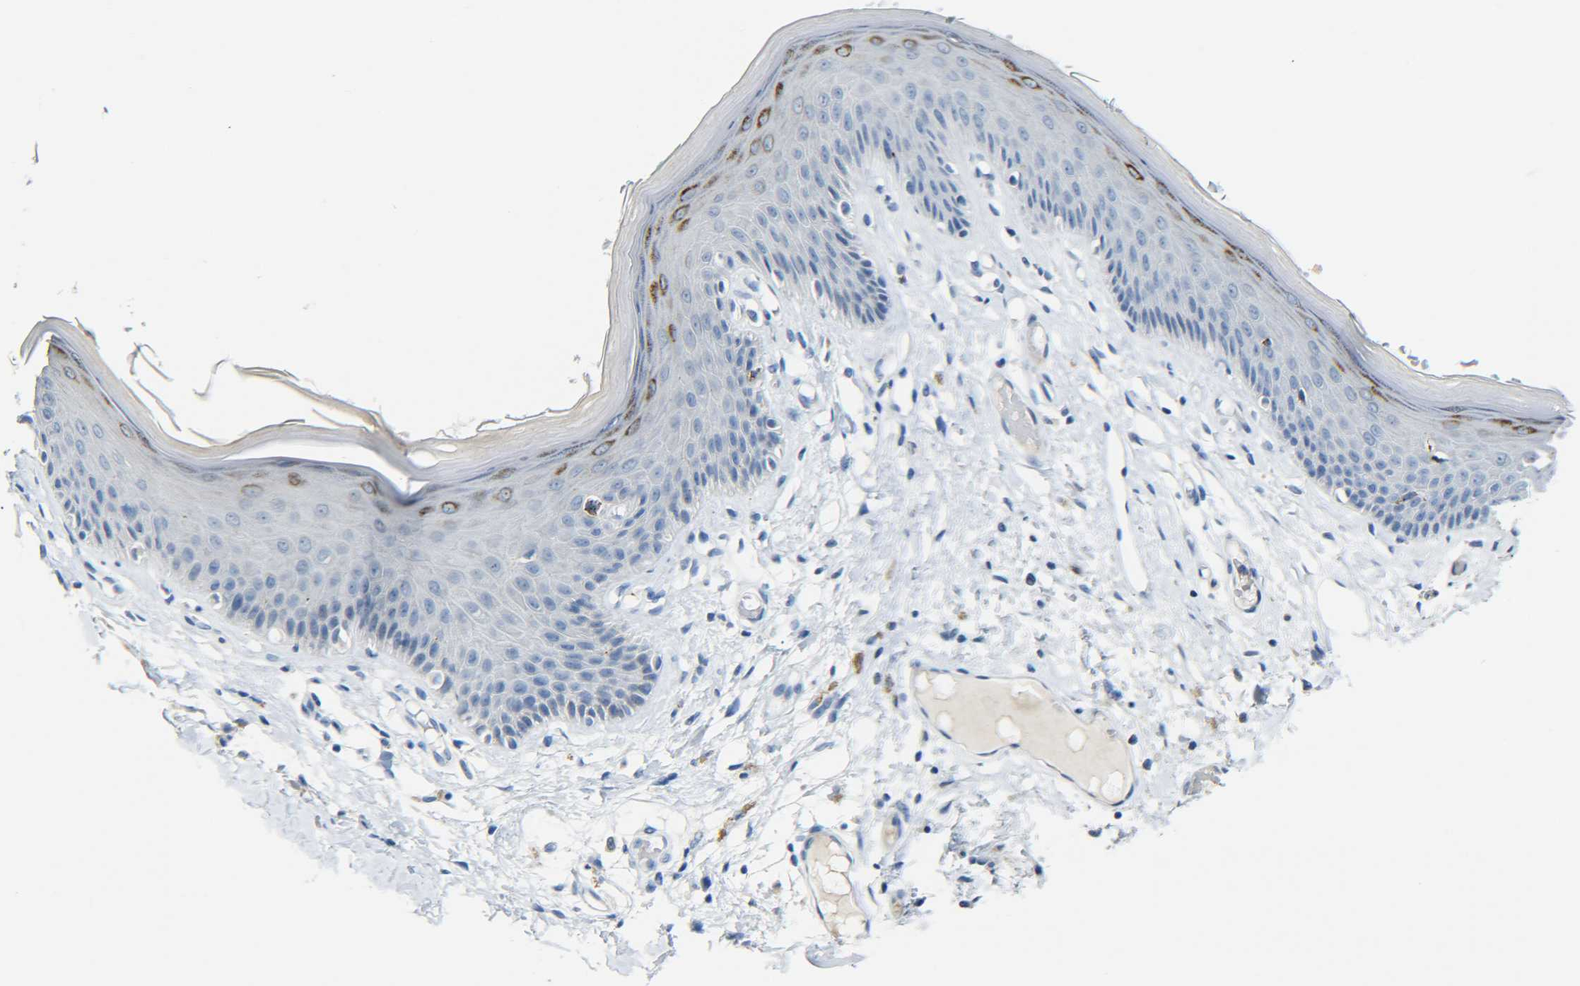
{"staining": {"intensity": "moderate", "quantity": "<25%", "location": "cytoplasmic/membranous"}, "tissue": "skin", "cell_type": "Epidermal cells", "image_type": "normal", "snomed": [{"axis": "morphology", "description": "Normal tissue, NOS"}, {"axis": "topography", "description": "Vulva"}], "caption": "Human skin stained with a brown dye reveals moderate cytoplasmic/membranous positive positivity in about <25% of epidermal cells.", "gene": "C15orf48", "patient": {"sex": "female", "age": 73}}